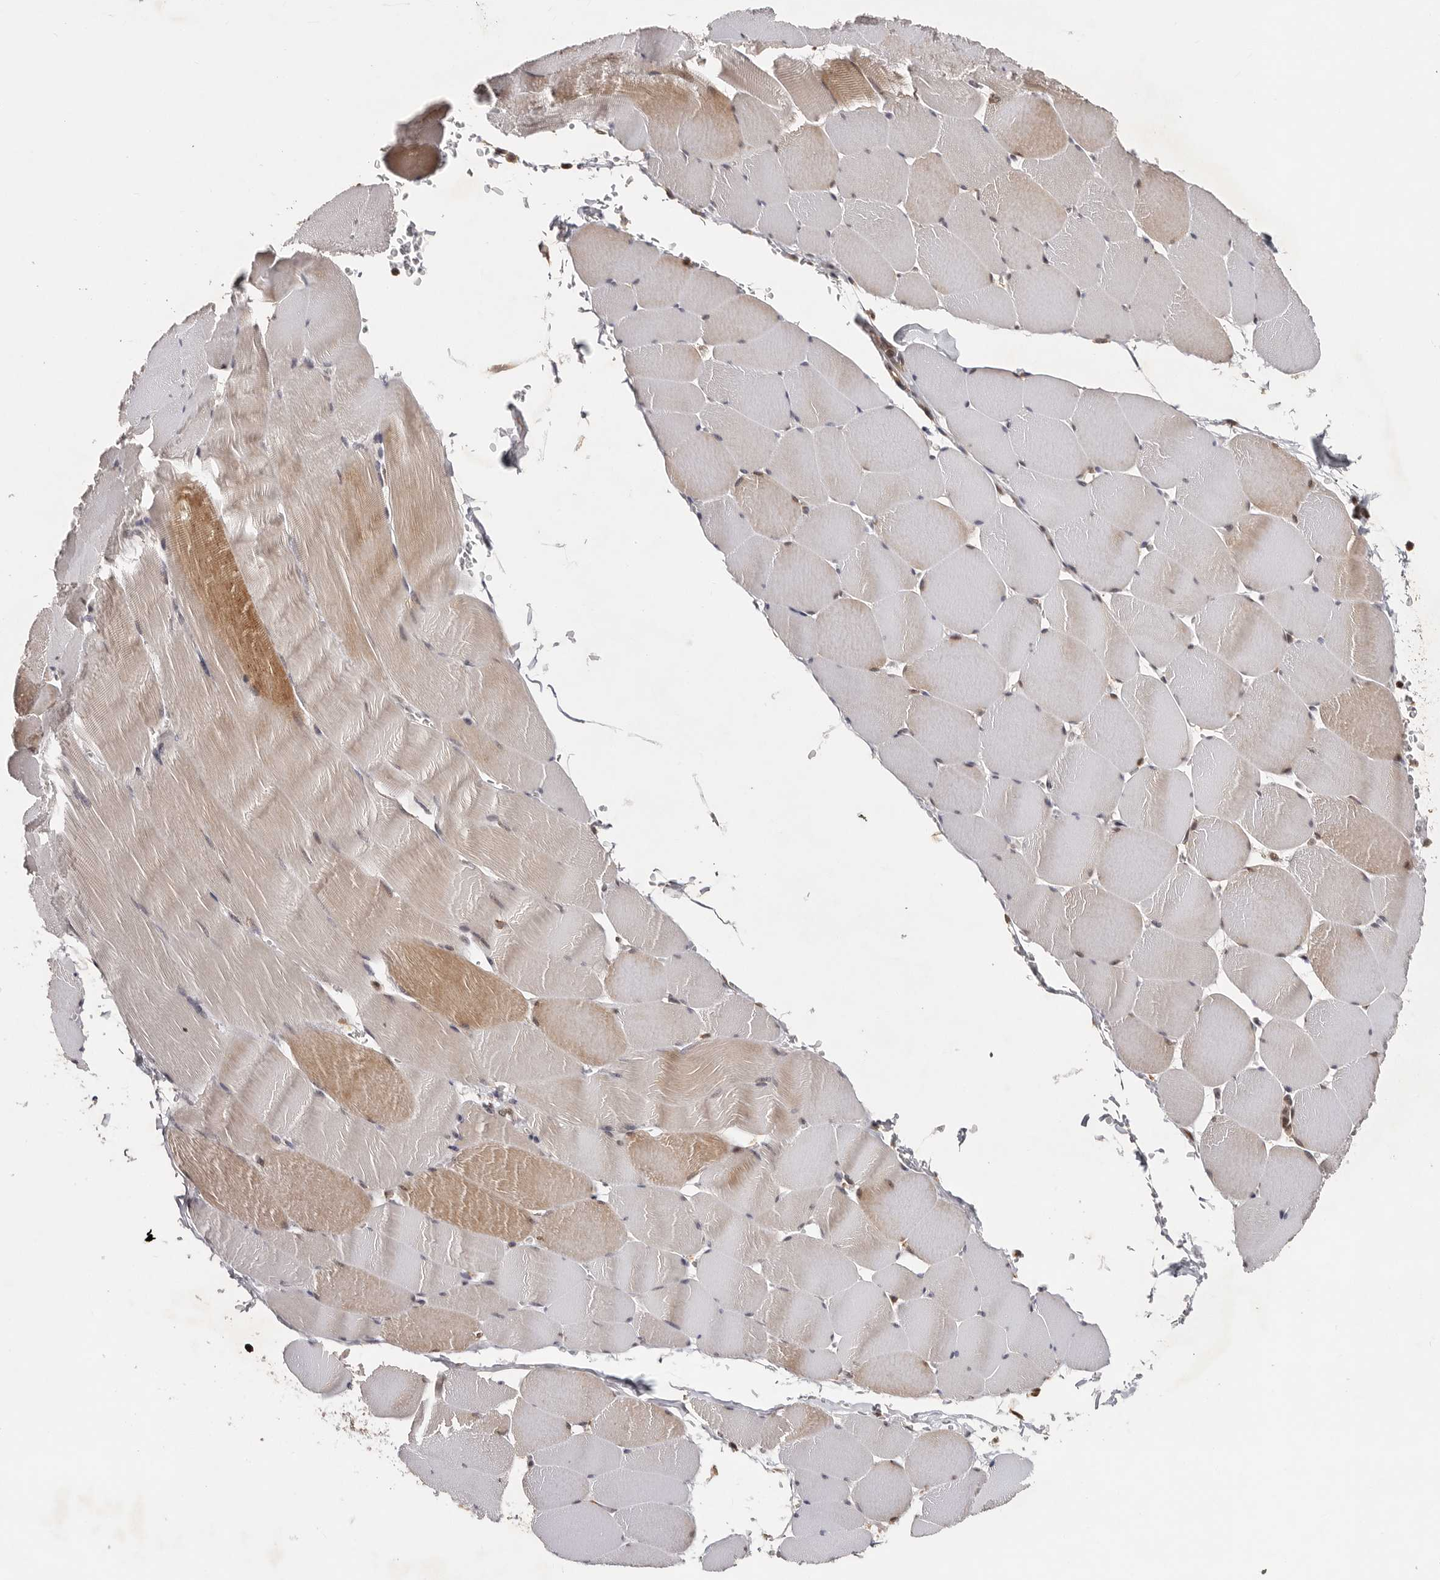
{"staining": {"intensity": "moderate", "quantity": "<25%", "location": "cytoplasmic/membranous"}, "tissue": "skeletal muscle", "cell_type": "Myocytes", "image_type": "normal", "snomed": [{"axis": "morphology", "description": "Normal tissue, NOS"}, {"axis": "topography", "description": "Skeletal muscle"}], "caption": "Skeletal muscle stained for a protein (brown) demonstrates moderate cytoplasmic/membranous positive expression in about <25% of myocytes.", "gene": "ZNF83", "patient": {"sex": "male", "age": 62}}